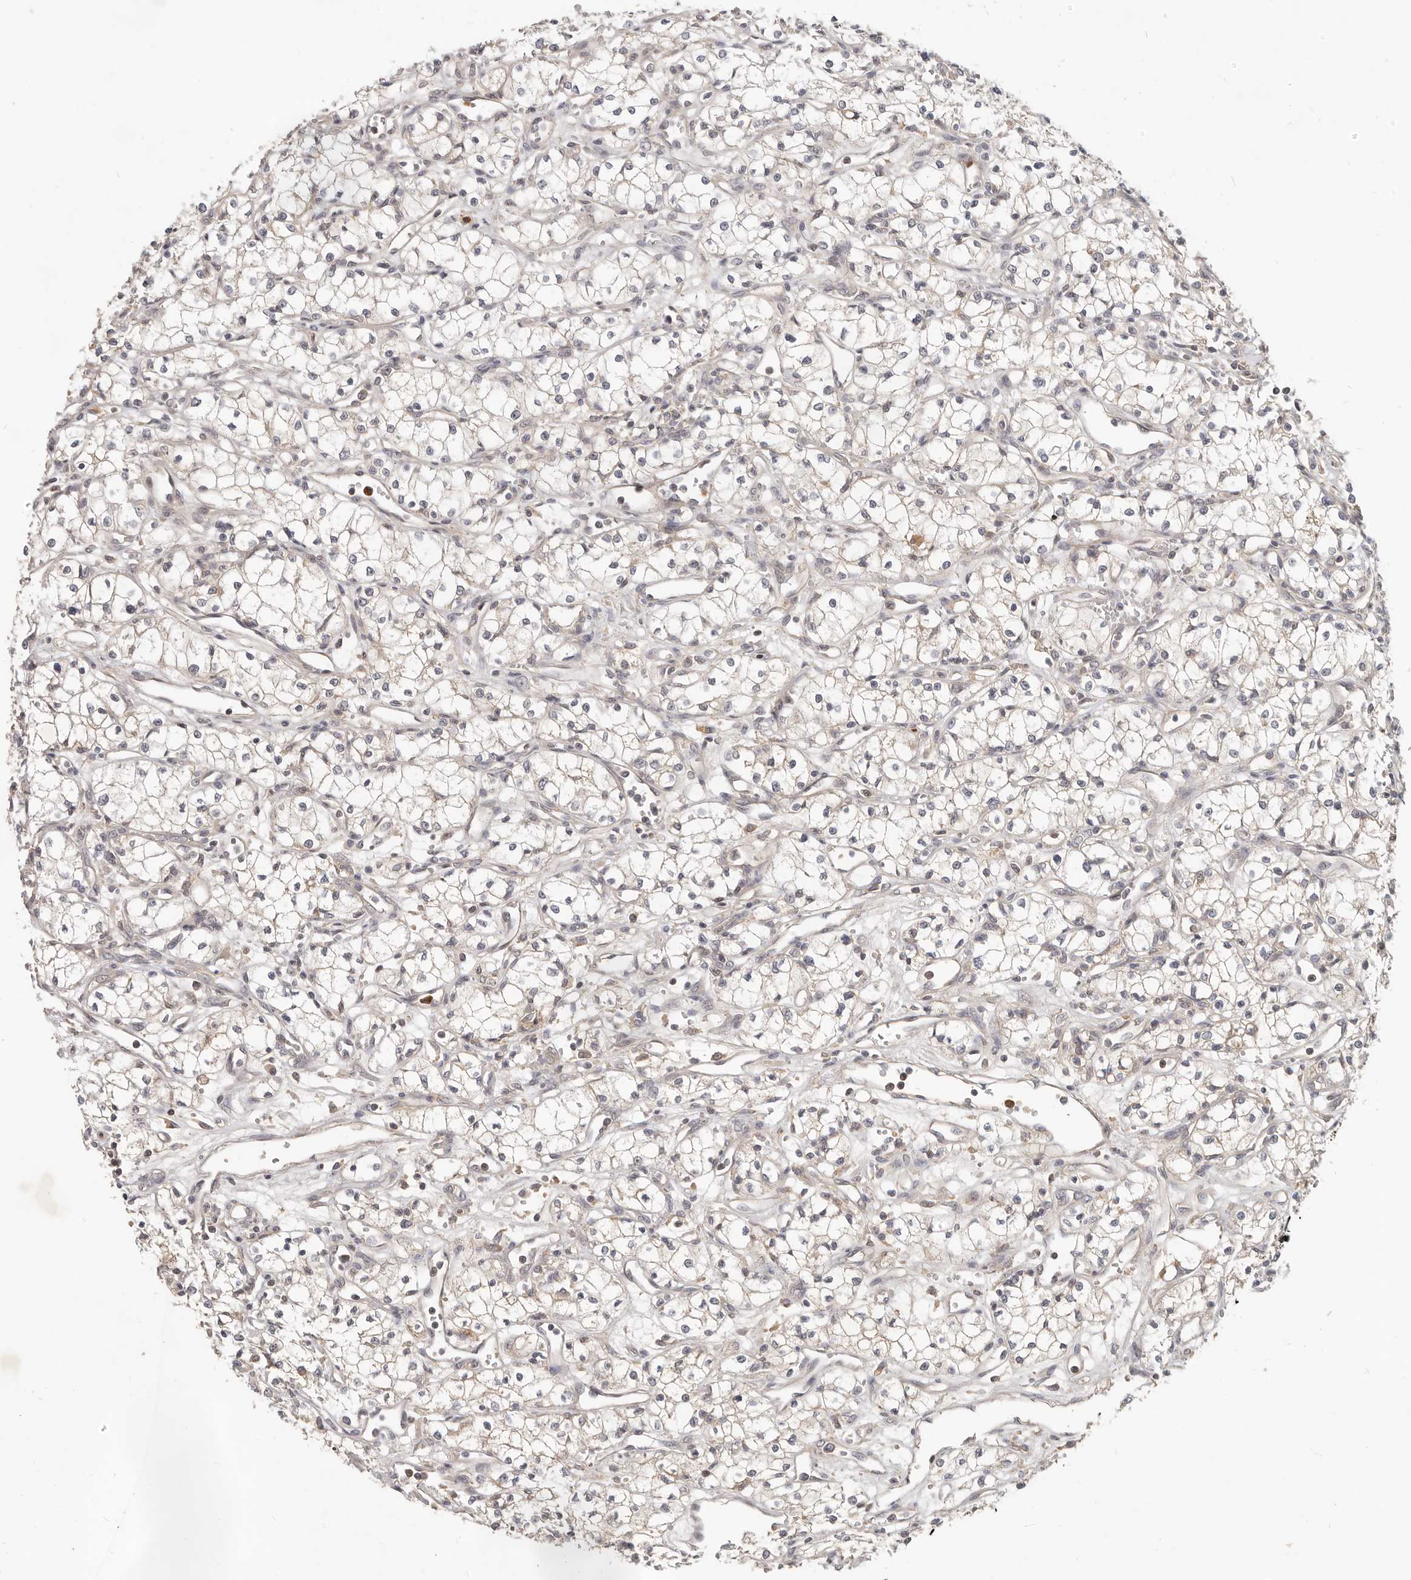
{"staining": {"intensity": "negative", "quantity": "none", "location": "none"}, "tissue": "renal cancer", "cell_type": "Tumor cells", "image_type": "cancer", "snomed": [{"axis": "morphology", "description": "Adenocarcinoma, NOS"}, {"axis": "topography", "description": "Kidney"}], "caption": "Immunohistochemistry photomicrograph of neoplastic tissue: human renal cancer (adenocarcinoma) stained with DAB (3,3'-diaminobenzidine) demonstrates no significant protein positivity in tumor cells.", "gene": "USP49", "patient": {"sex": "male", "age": 59}}